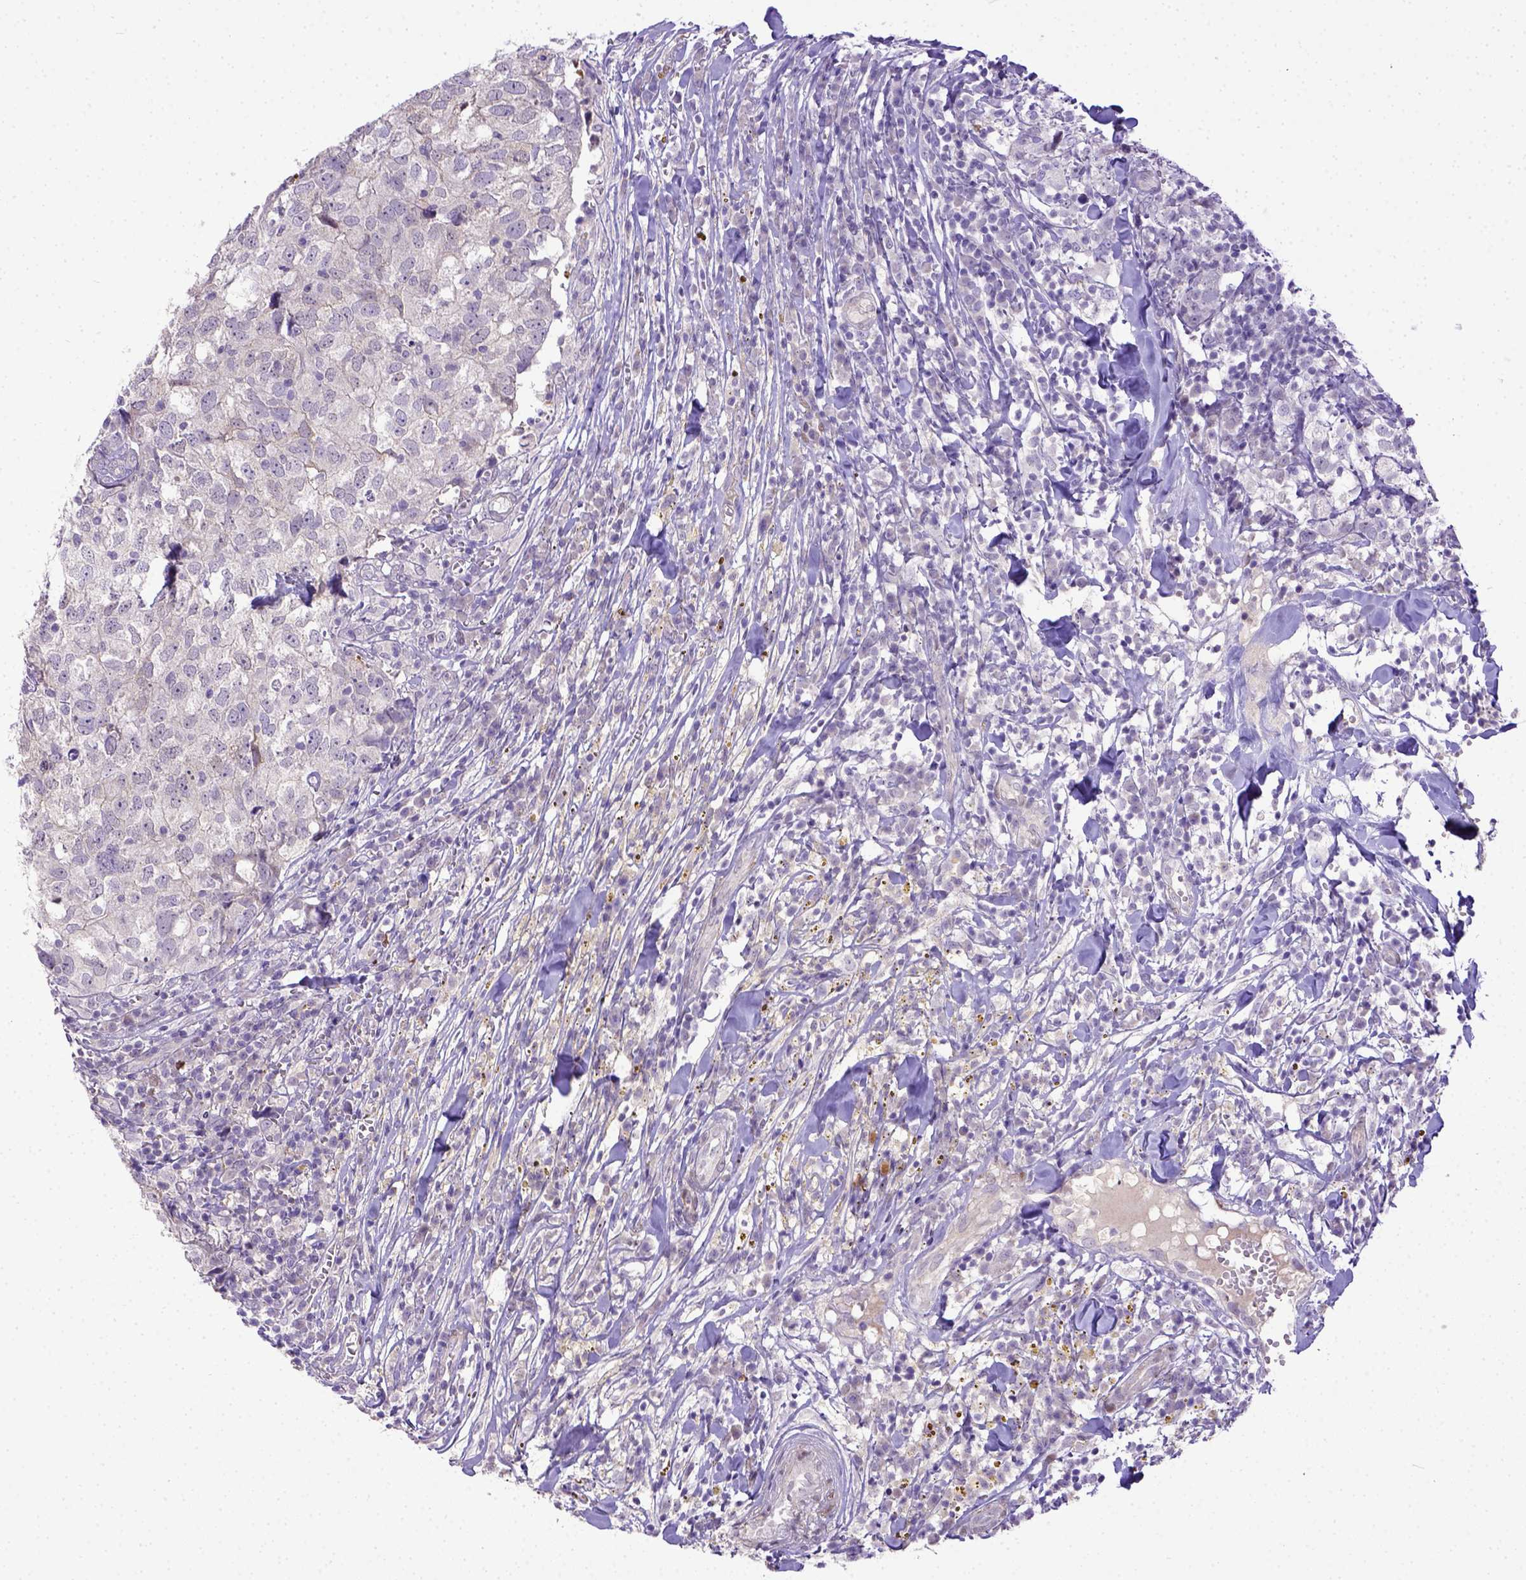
{"staining": {"intensity": "negative", "quantity": "none", "location": "none"}, "tissue": "breast cancer", "cell_type": "Tumor cells", "image_type": "cancer", "snomed": [{"axis": "morphology", "description": "Duct carcinoma"}, {"axis": "topography", "description": "Breast"}], "caption": "A high-resolution micrograph shows immunohistochemistry staining of invasive ductal carcinoma (breast), which shows no significant positivity in tumor cells.", "gene": "BTN1A1", "patient": {"sex": "female", "age": 30}}